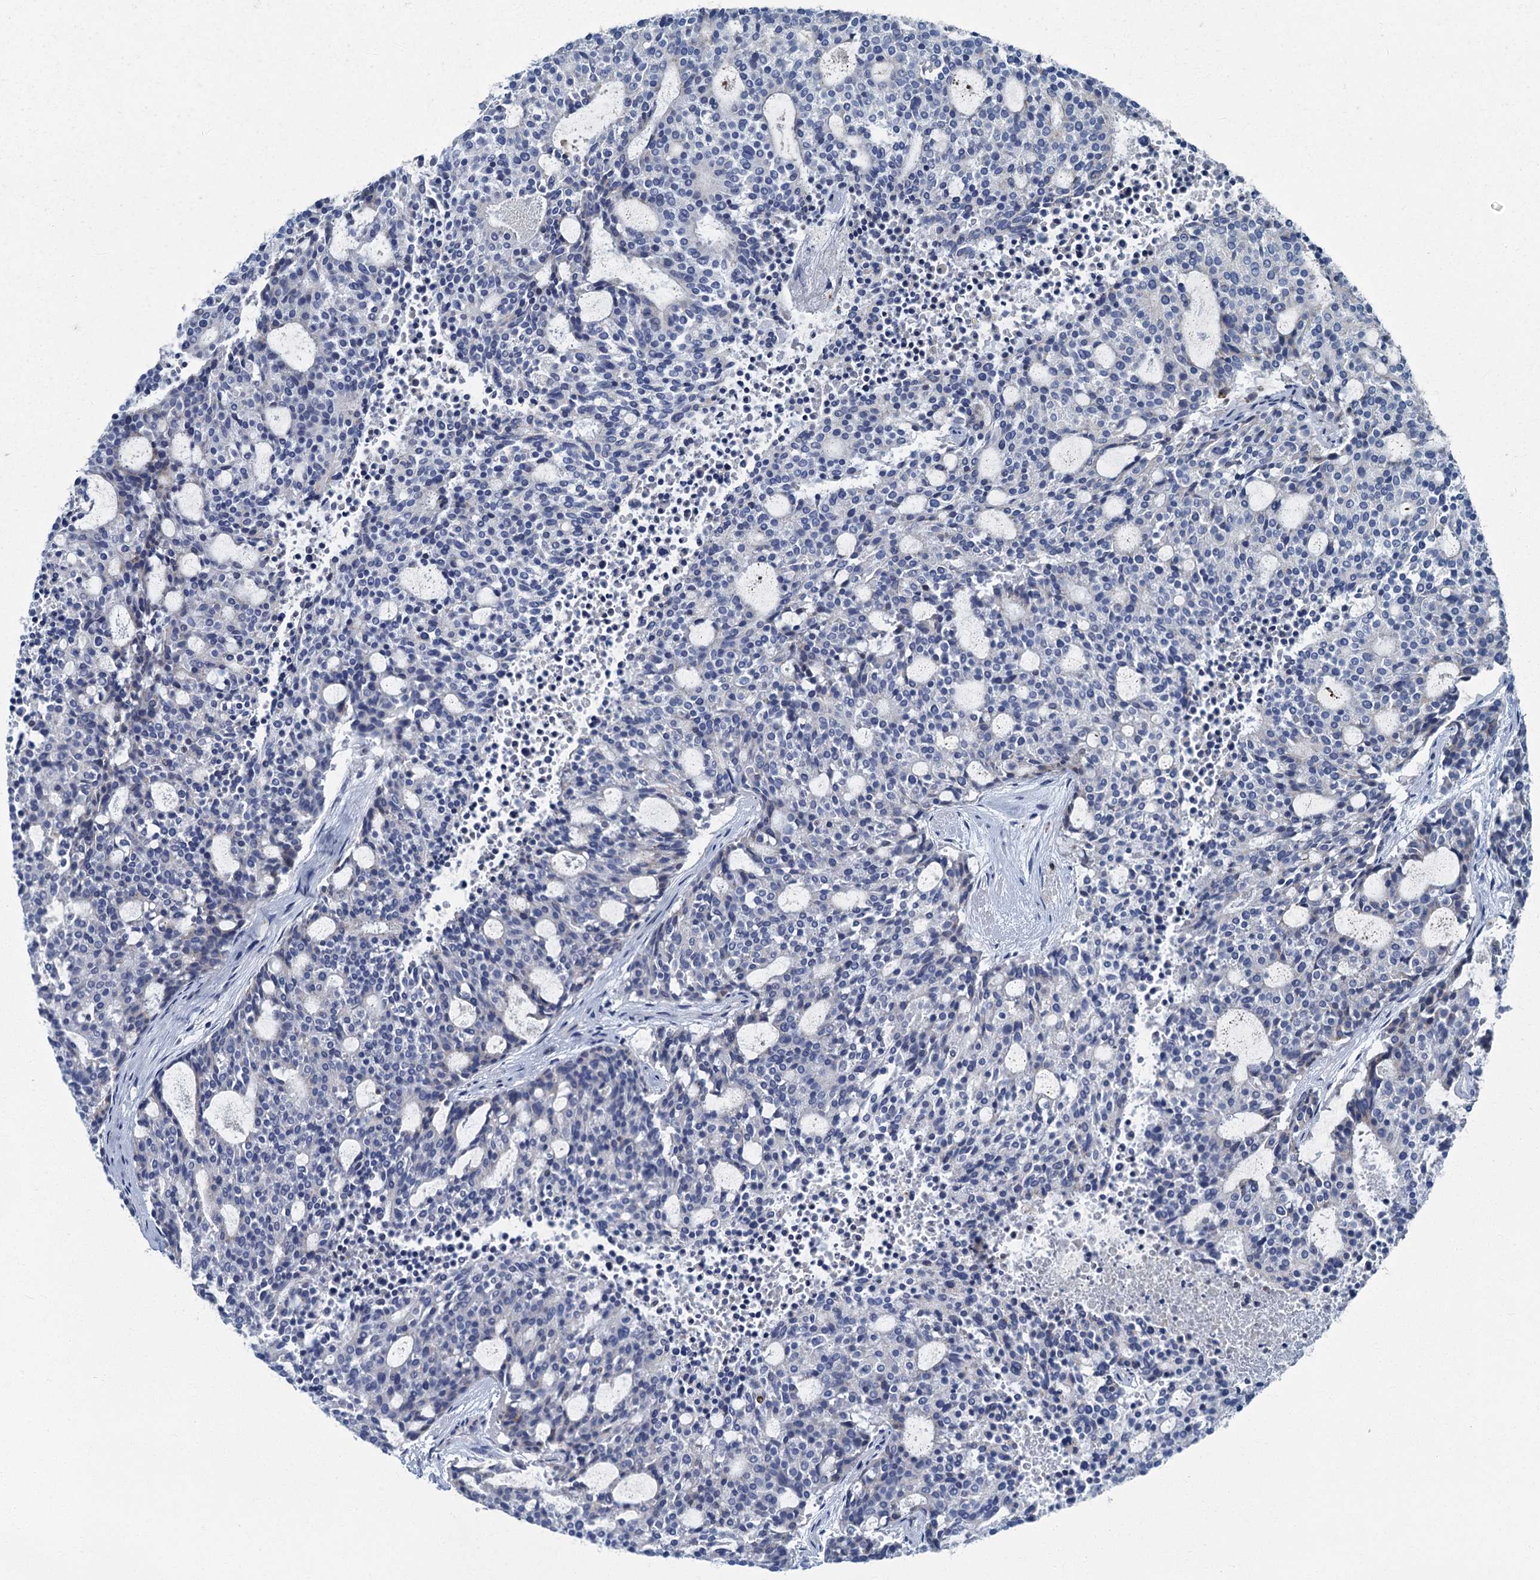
{"staining": {"intensity": "negative", "quantity": "none", "location": "none"}, "tissue": "carcinoid", "cell_type": "Tumor cells", "image_type": "cancer", "snomed": [{"axis": "morphology", "description": "Carcinoid, malignant, NOS"}, {"axis": "topography", "description": "Pancreas"}], "caption": "High magnification brightfield microscopy of malignant carcinoid stained with DAB (brown) and counterstained with hematoxylin (blue): tumor cells show no significant expression.", "gene": "LYPD3", "patient": {"sex": "female", "age": 54}}